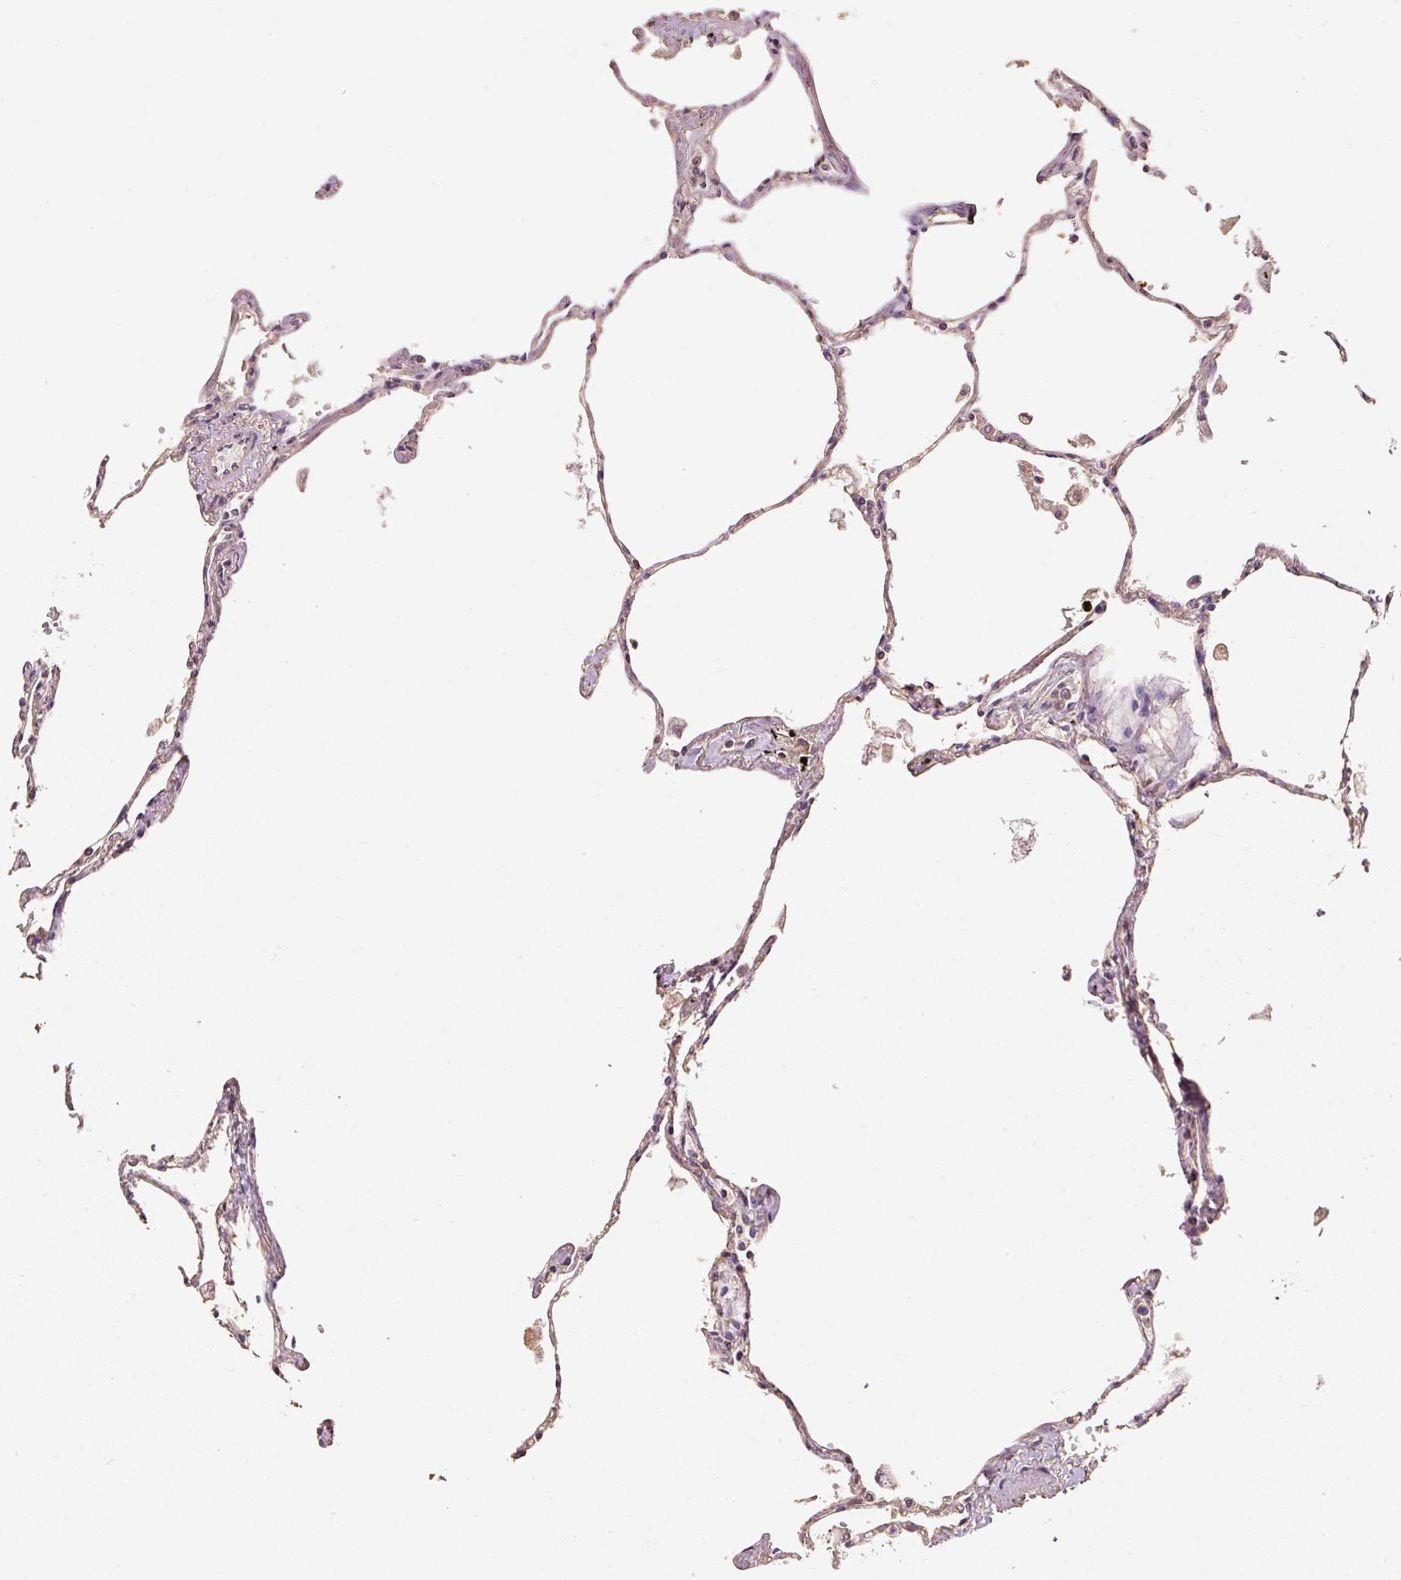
{"staining": {"intensity": "weak", "quantity": ">75%", "location": "cytoplasmic/membranous"}, "tissue": "lung", "cell_type": "Alveolar cells", "image_type": "normal", "snomed": [{"axis": "morphology", "description": "Normal tissue, NOS"}, {"axis": "topography", "description": "Lung"}], "caption": "Protein staining of normal lung exhibits weak cytoplasmic/membranous staining in approximately >75% of alveolar cells.", "gene": "HERC2", "patient": {"sex": "female", "age": 67}}